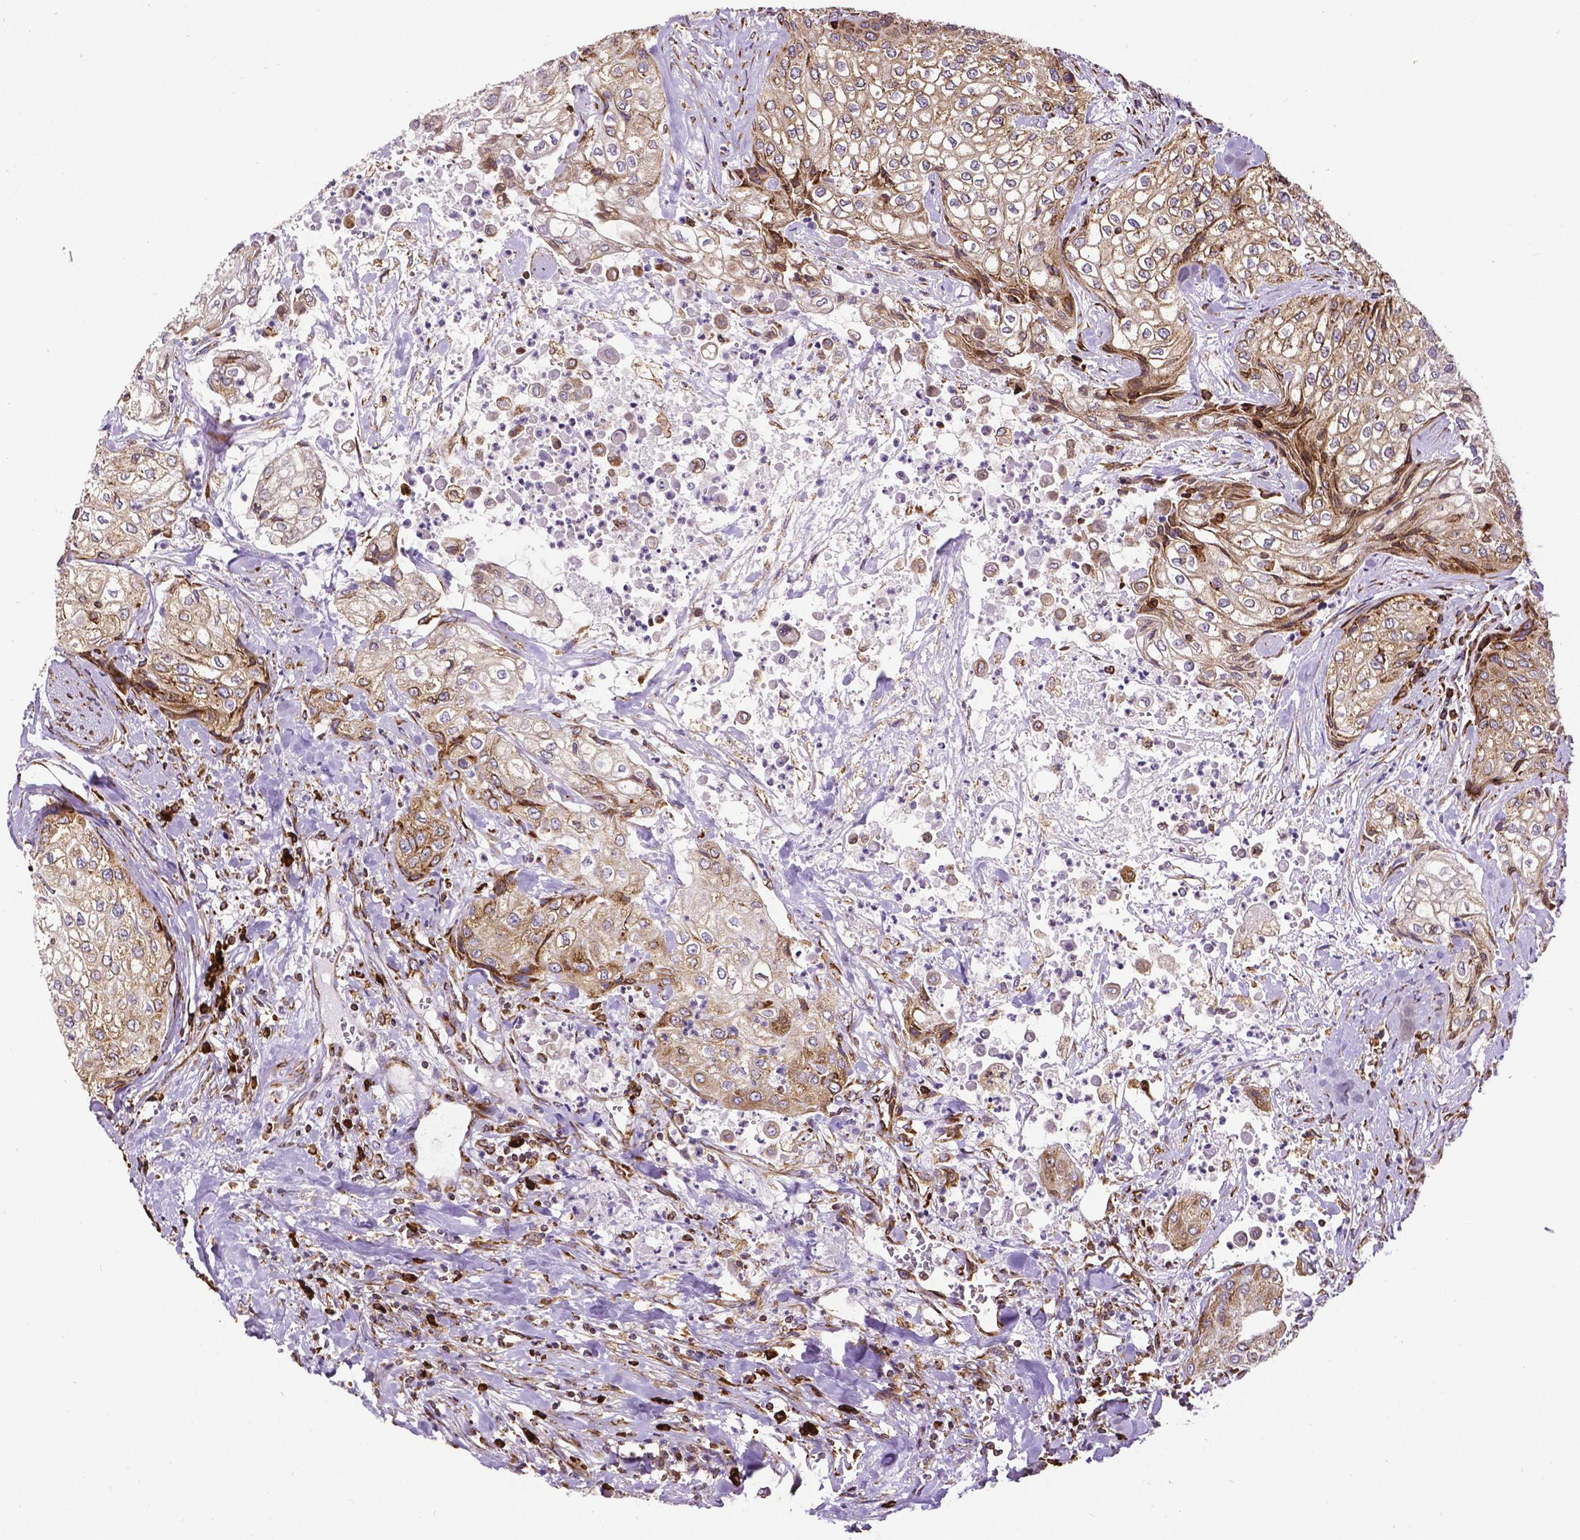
{"staining": {"intensity": "moderate", "quantity": ">75%", "location": "cytoplasmic/membranous"}, "tissue": "urothelial cancer", "cell_type": "Tumor cells", "image_type": "cancer", "snomed": [{"axis": "morphology", "description": "Urothelial carcinoma, High grade"}, {"axis": "topography", "description": "Urinary bladder"}], "caption": "Protein analysis of urothelial cancer tissue demonstrates moderate cytoplasmic/membranous positivity in about >75% of tumor cells.", "gene": "MTDH", "patient": {"sex": "male", "age": 62}}